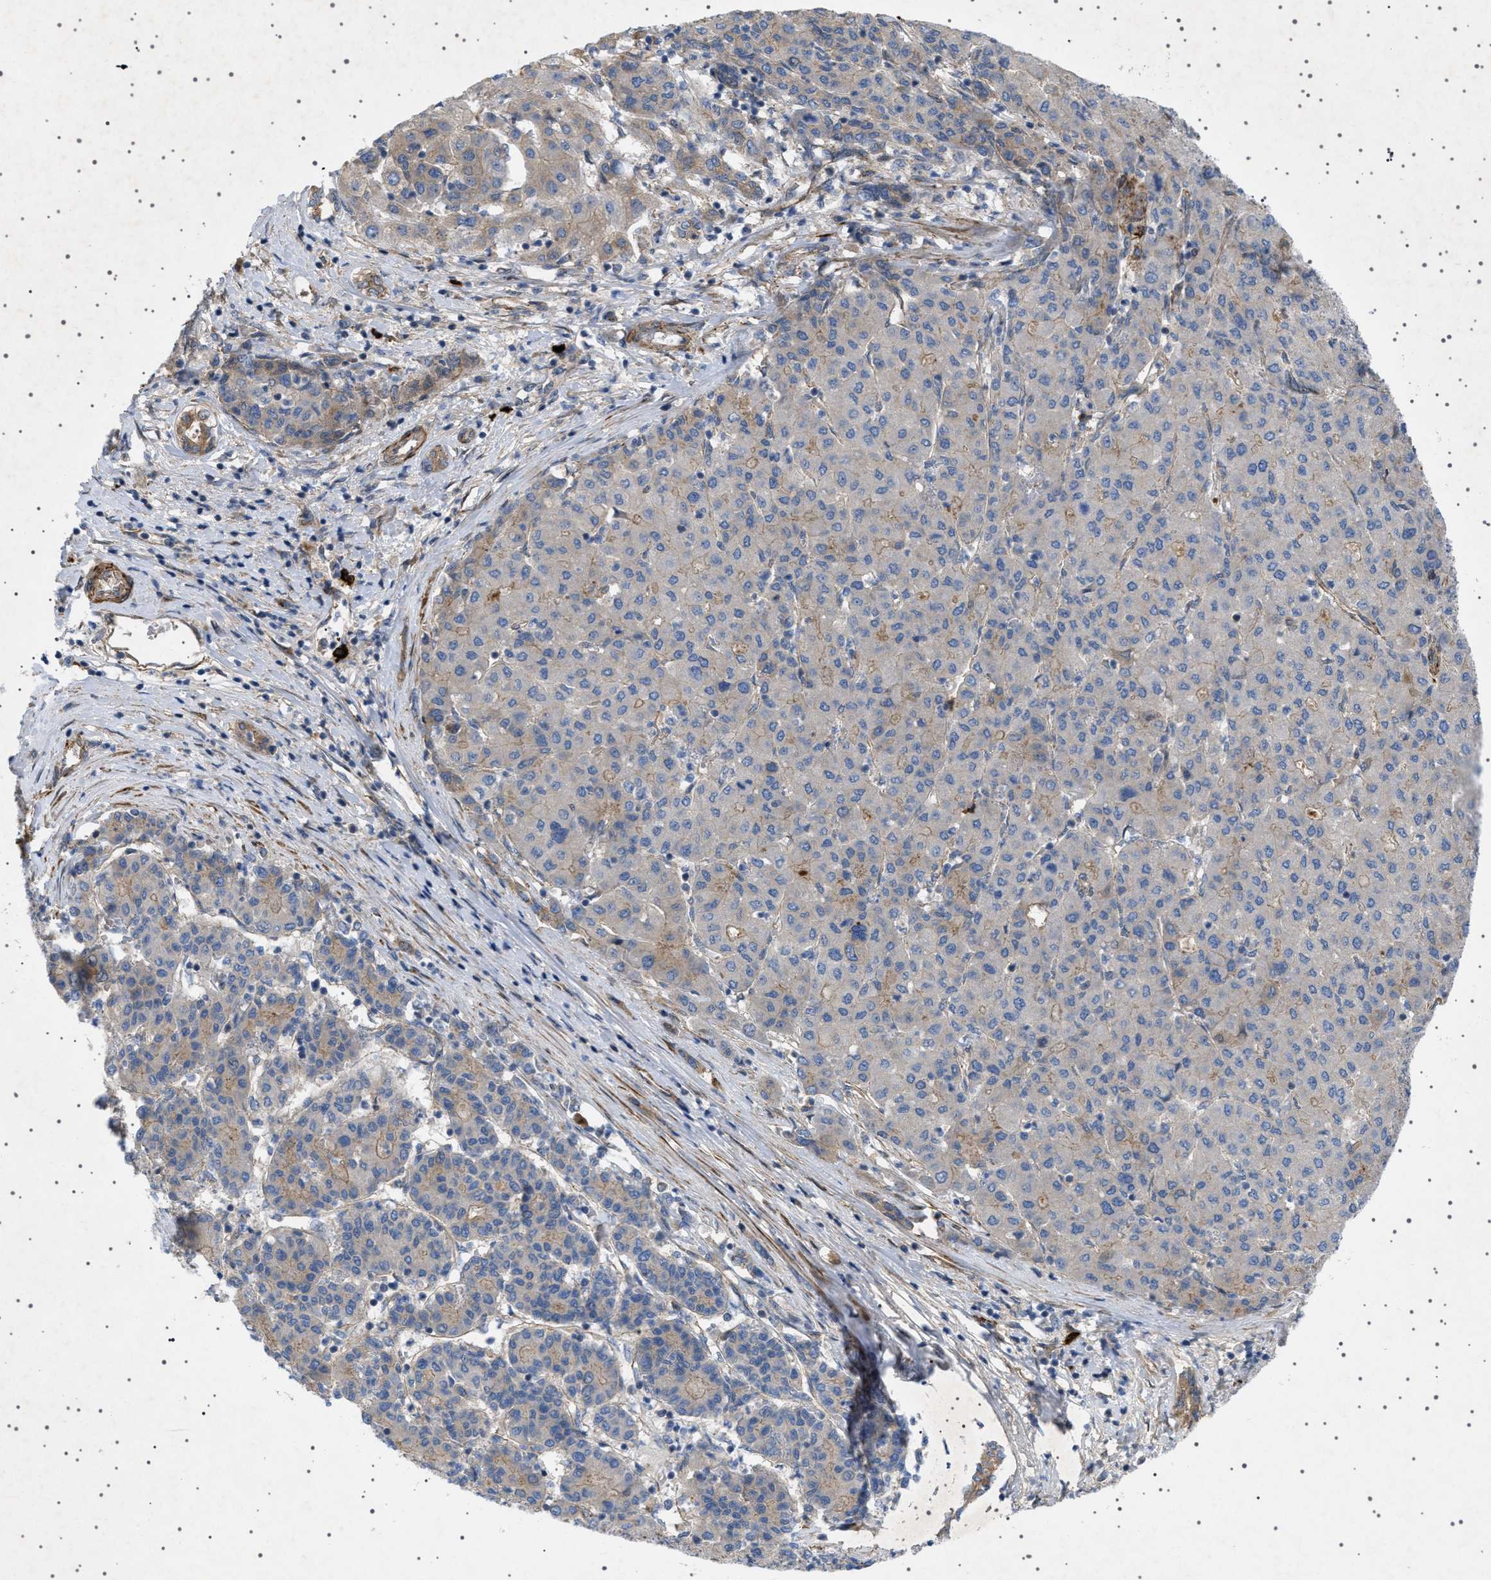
{"staining": {"intensity": "weak", "quantity": "<25%", "location": "cytoplasmic/membranous"}, "tissue": "liver cancer", "cell_type": "Tumor cells", "image_type": "cancer", "snomed": [{"axis": "morphology", "description": "Carcinoma, Hepatocellular, NOS"}, {"axis": "topography", "description": "Liver"}], "caption": "Tumor cells show no significant protein staining in liver cancer.", "gene": "CCDC186", "patient": {"sex": "male", "age": 65}}